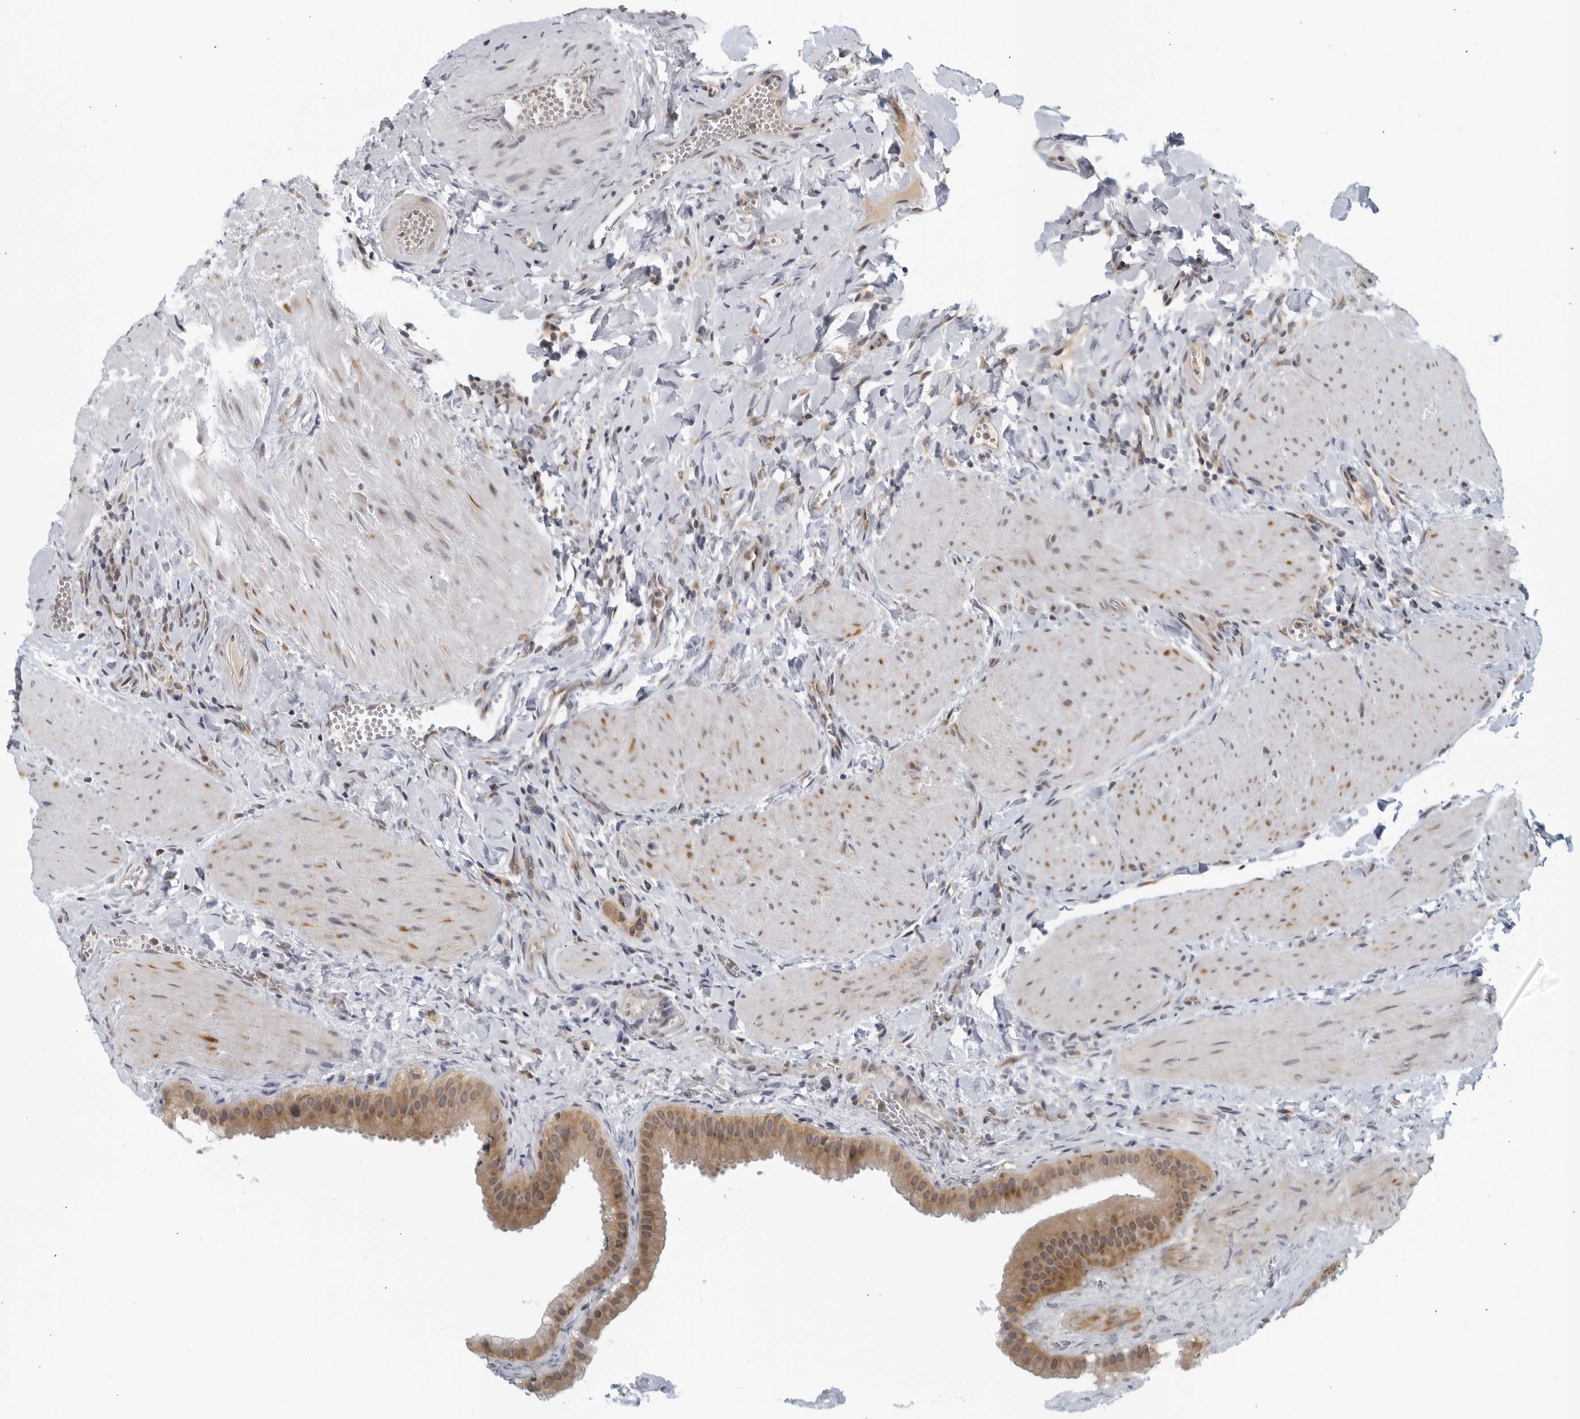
{"staining": {"intensity": "moderate", "quantity": "25%-75%", "location": "cytoplasmic/membranous"}, "tissue": "gallbladder", "cell_type": "Glandular cells", "image_type": "normal", "snomed": [{"axis": "morphology", "description": "Normal tissue, NOS"}, {"axis": "topography", "description": "Gallbladder"}], "caption": "Gallbladder stained with immunohistochemistry (IHC) exhibits moderate cytoplasmic/membranous staining in about 25%-75% of glandular cells.", "gene": "RC3H1", "patient": {"sex": "male", "age": 55}}